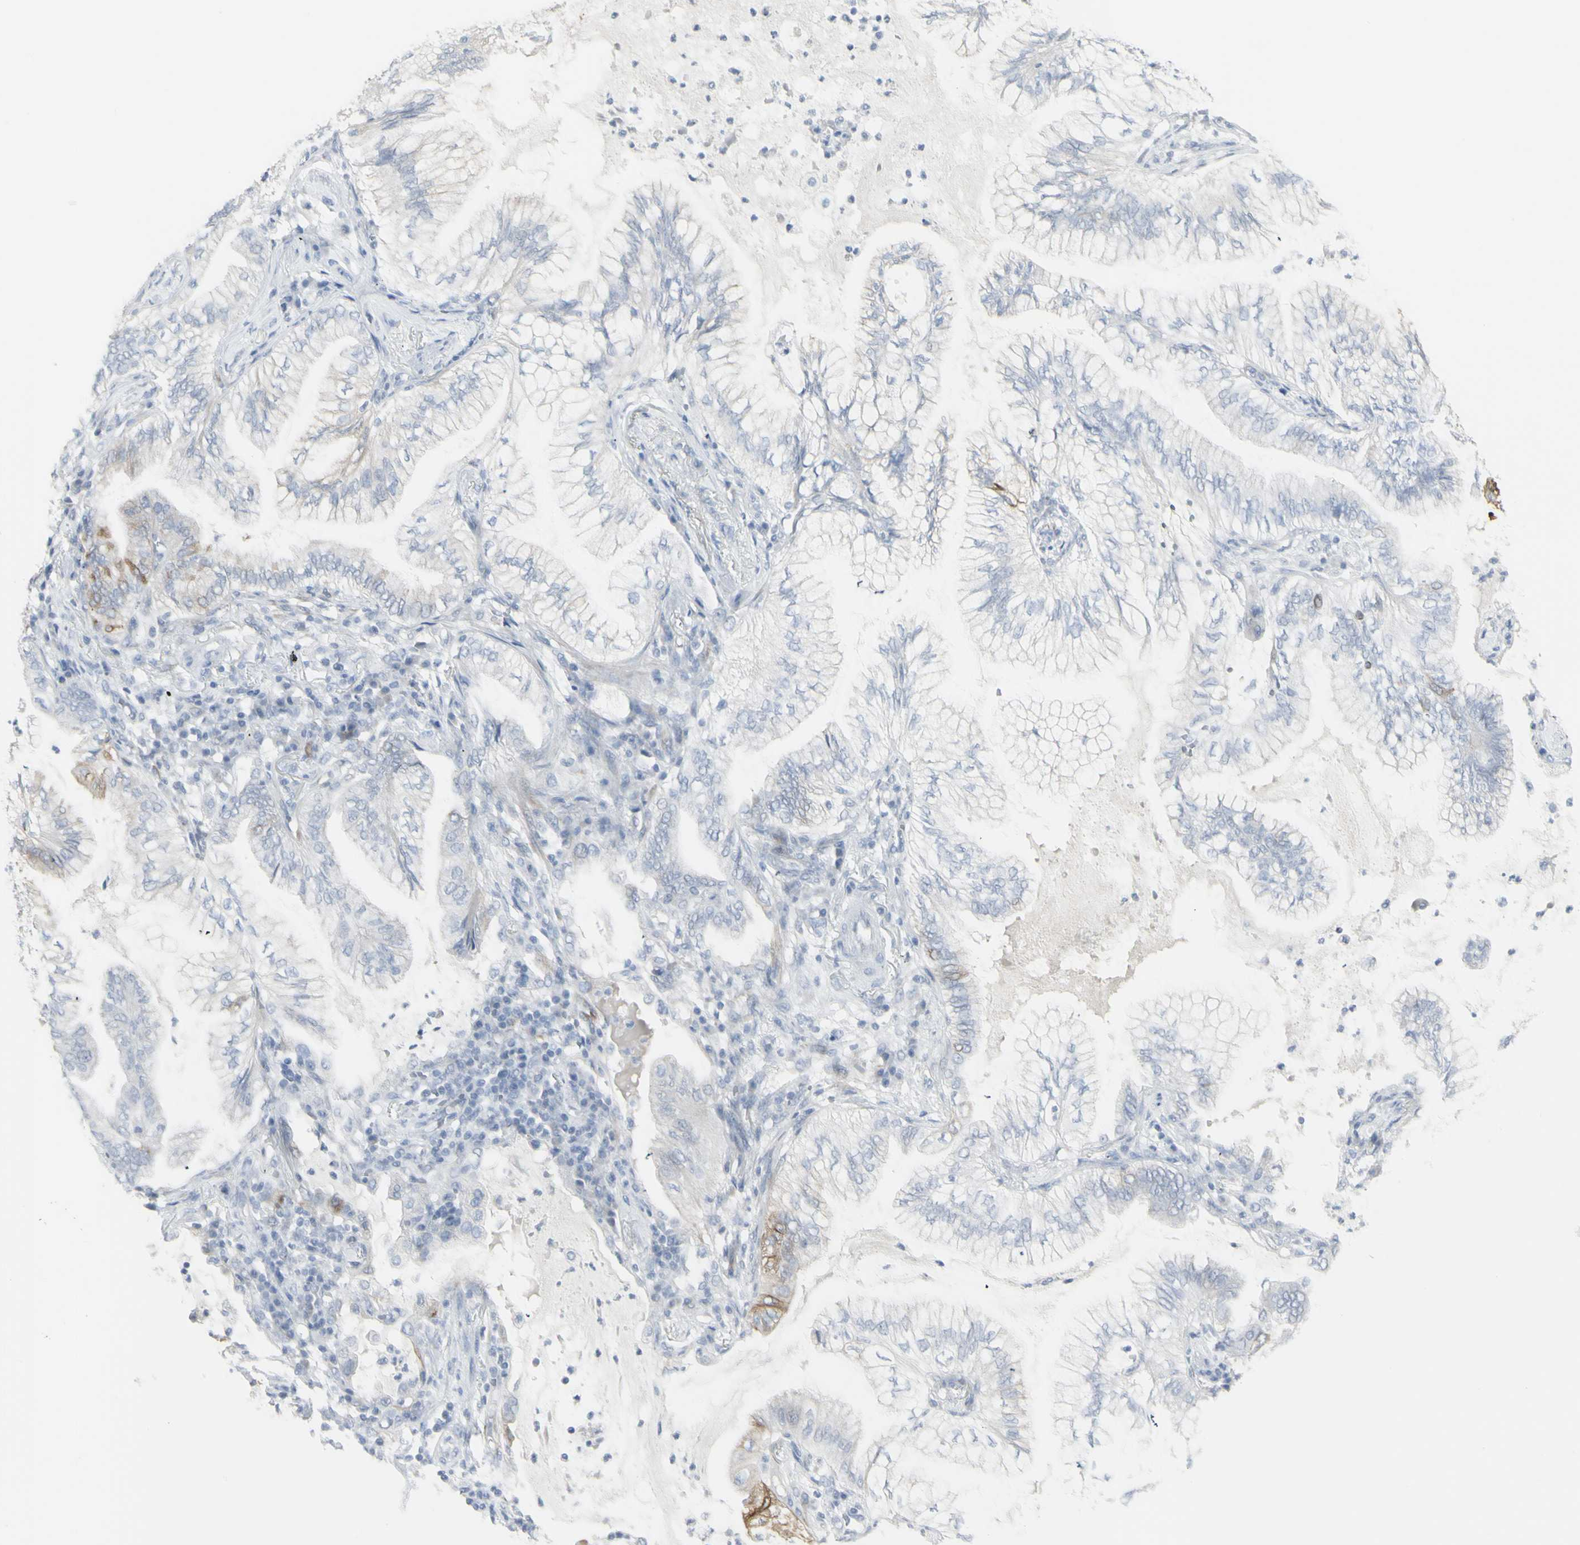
{"staining": {"intensity": "weak", "quantity": "<25%", "location": "cytoplasmic/membranous"}, "tissue": "lung cancer", "cell_type": "Tumor cells", "image_type": "cancer", "snomed": [{"axis": "morphology", "description": "Normal tissue, NOS"}, {"axis": "morphology", "description": "Adenocarcinoma, NOS"}, {"axis": "topography", "description": "Bronchus"}, {"axis": "topography", "description": "Lung"}], "caption": "An immunohistochemistry (IHC) image of lung adenocarcinoma is shown. There is no staining in tumor cells of lung adenocarcinoma.", "gene": "ENSG00000198211", "patient": {"sex": "female", "age": 70}}